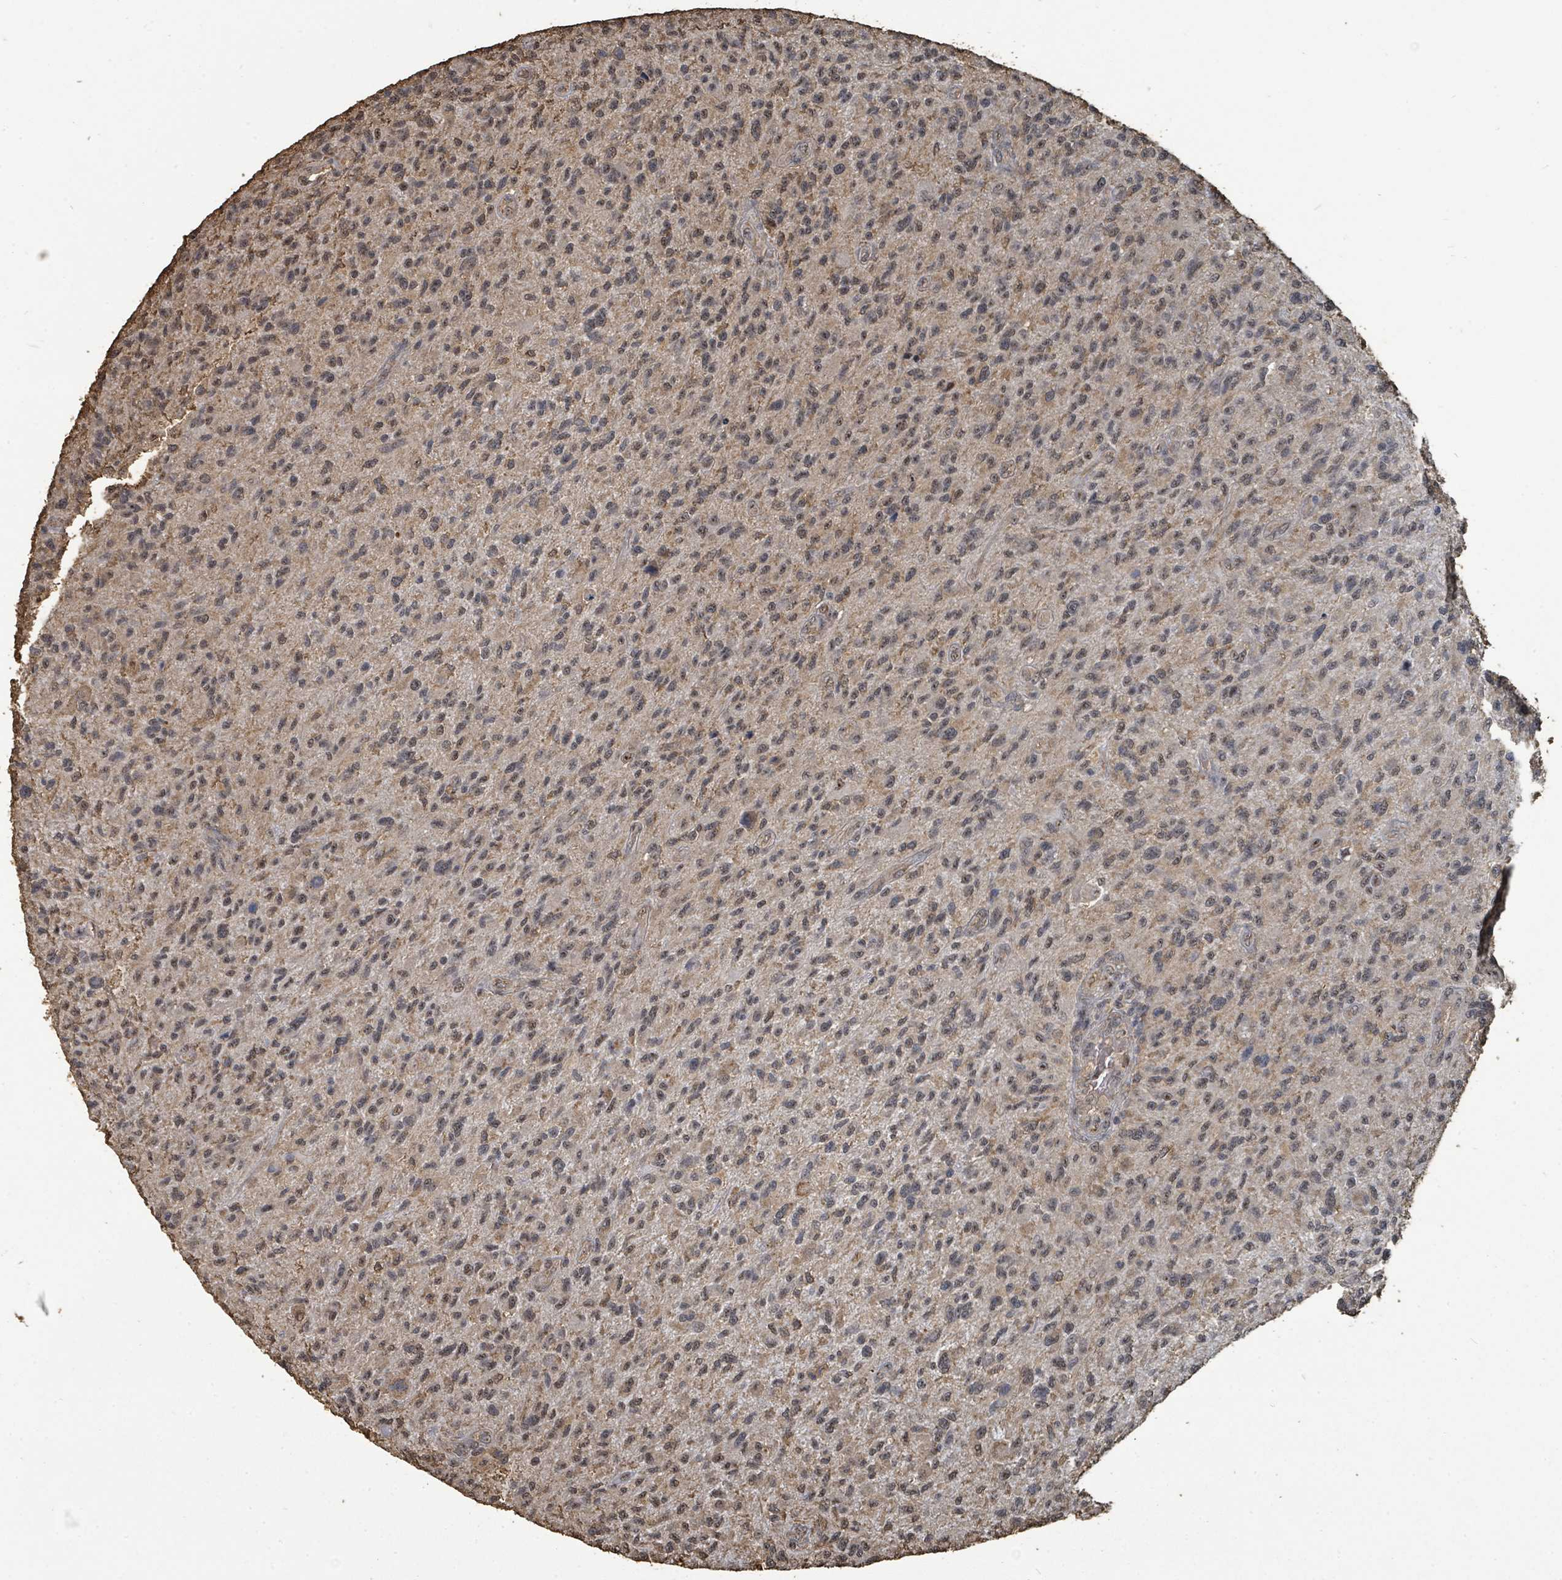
{"staining": {"intensity": "moderate", "quantity": "25%-75%", "location": "cytoplasmic/membranous,nuclear"}, "tissue": "glioma", "cell_type": "Tumor cells", "image_type": "cancer", "snomed": [{"axis": "morphology", "description": "Glioma, malignant, High grade"}, {"axis": "topography", "description": "Brain"}], "caption": "Tumor cells reveal moderate cytoplasmic/membranous and nuclear positivity in approximately 25%-75% of cells in malignant high-grade glioma.", "gene": "C6orf52", "patient": {"sex": "male", "age": 47}}